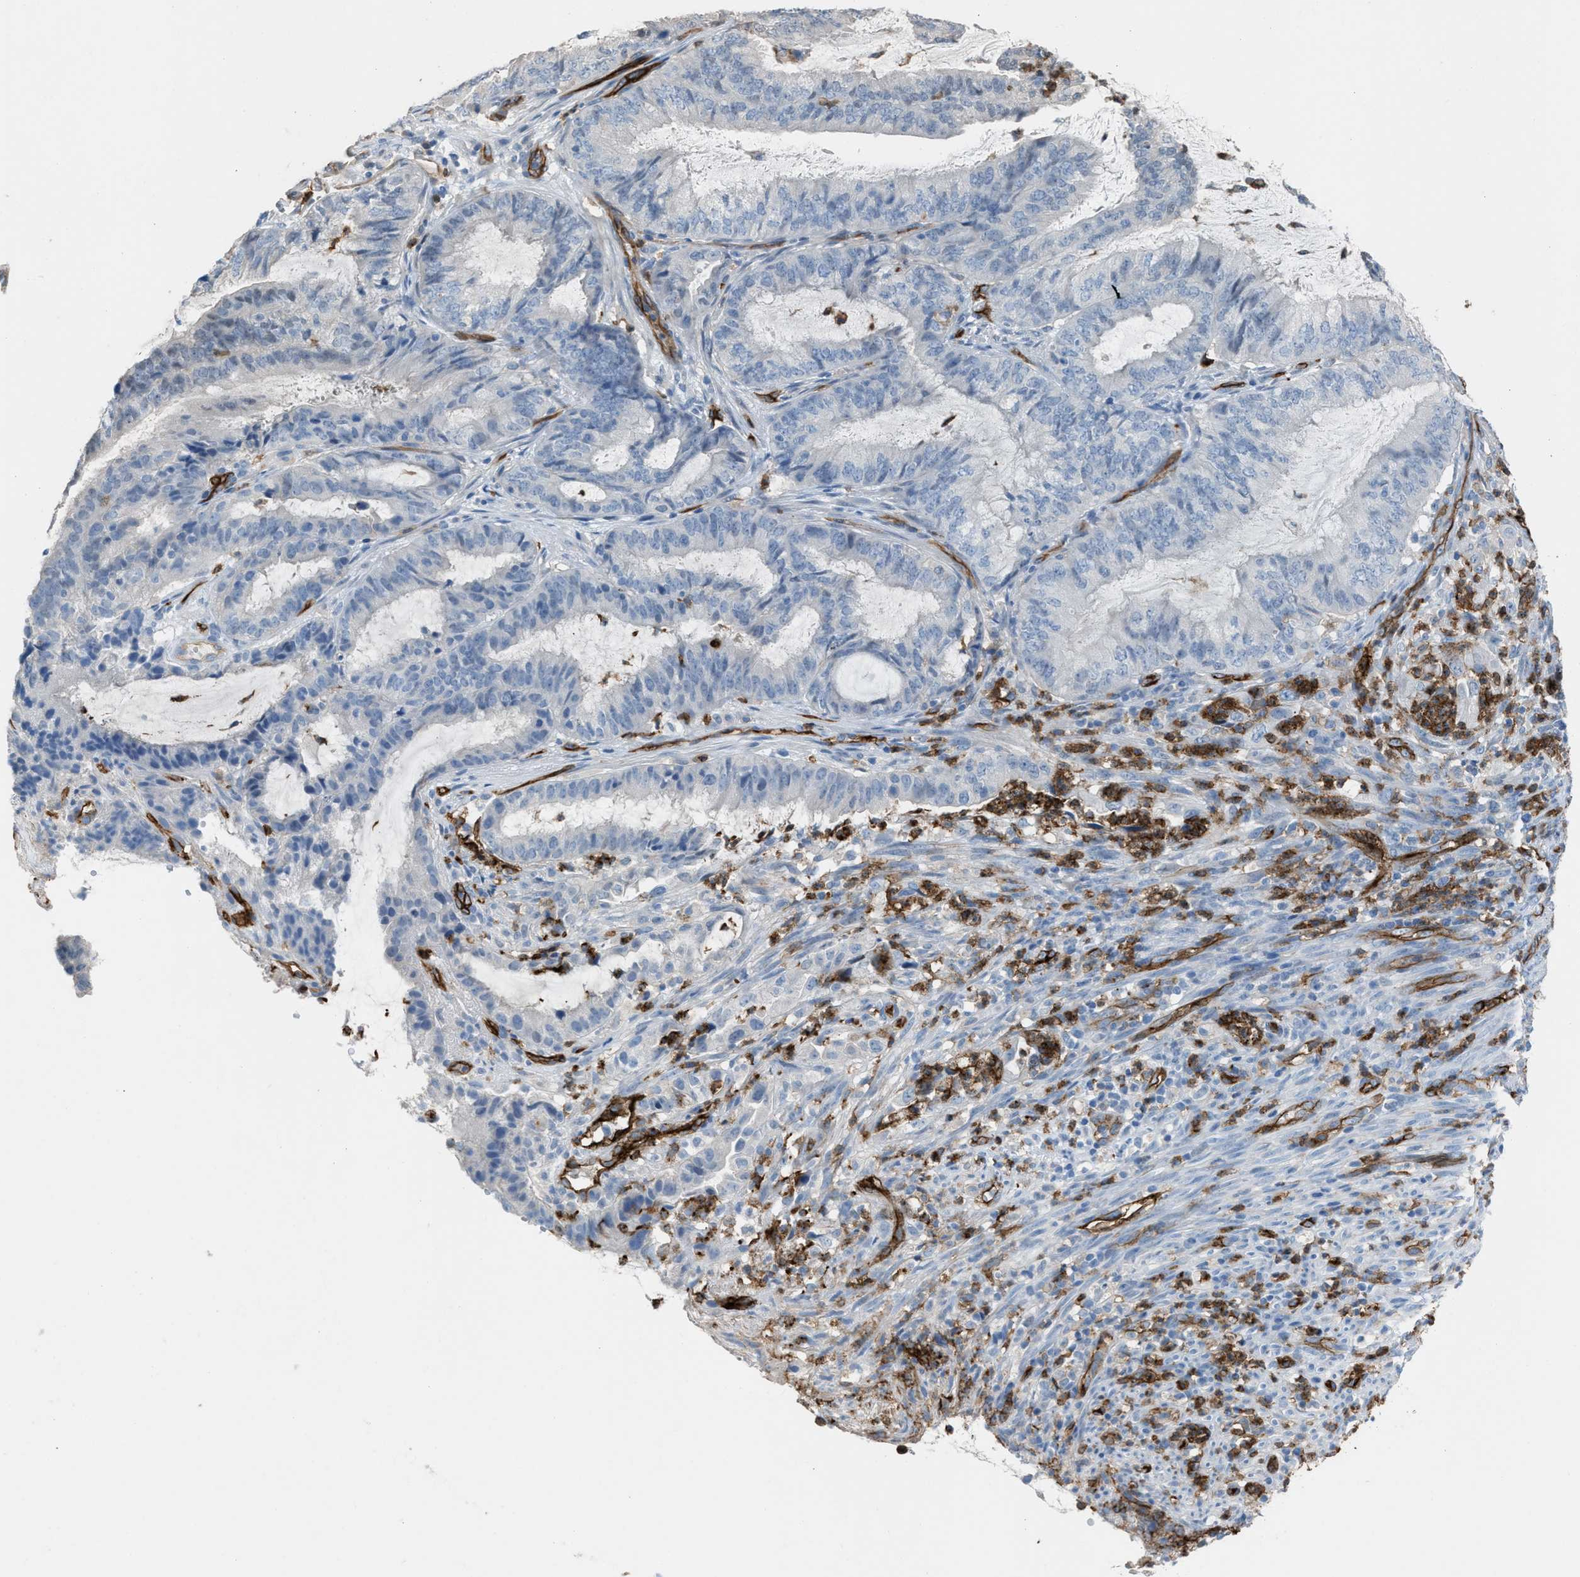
{"staining": {"intensity": "negative", "quantity": "none", "location": "none"}, "tissue": "endometrial cancer", "cell_type": "Tumor cells", "image_type": "cancer", "snomed": [{"axis": "morphology", "description": "Adenocarcinoma, NOS"}, {"axis": "topography", "description": "Endometrium"}], "caption": "Tumor cells are negative for protein expression in human adenocarcinoma (endometrial).", "gene": "DYSF", "patient": {"sex": "female", "age": 51}}